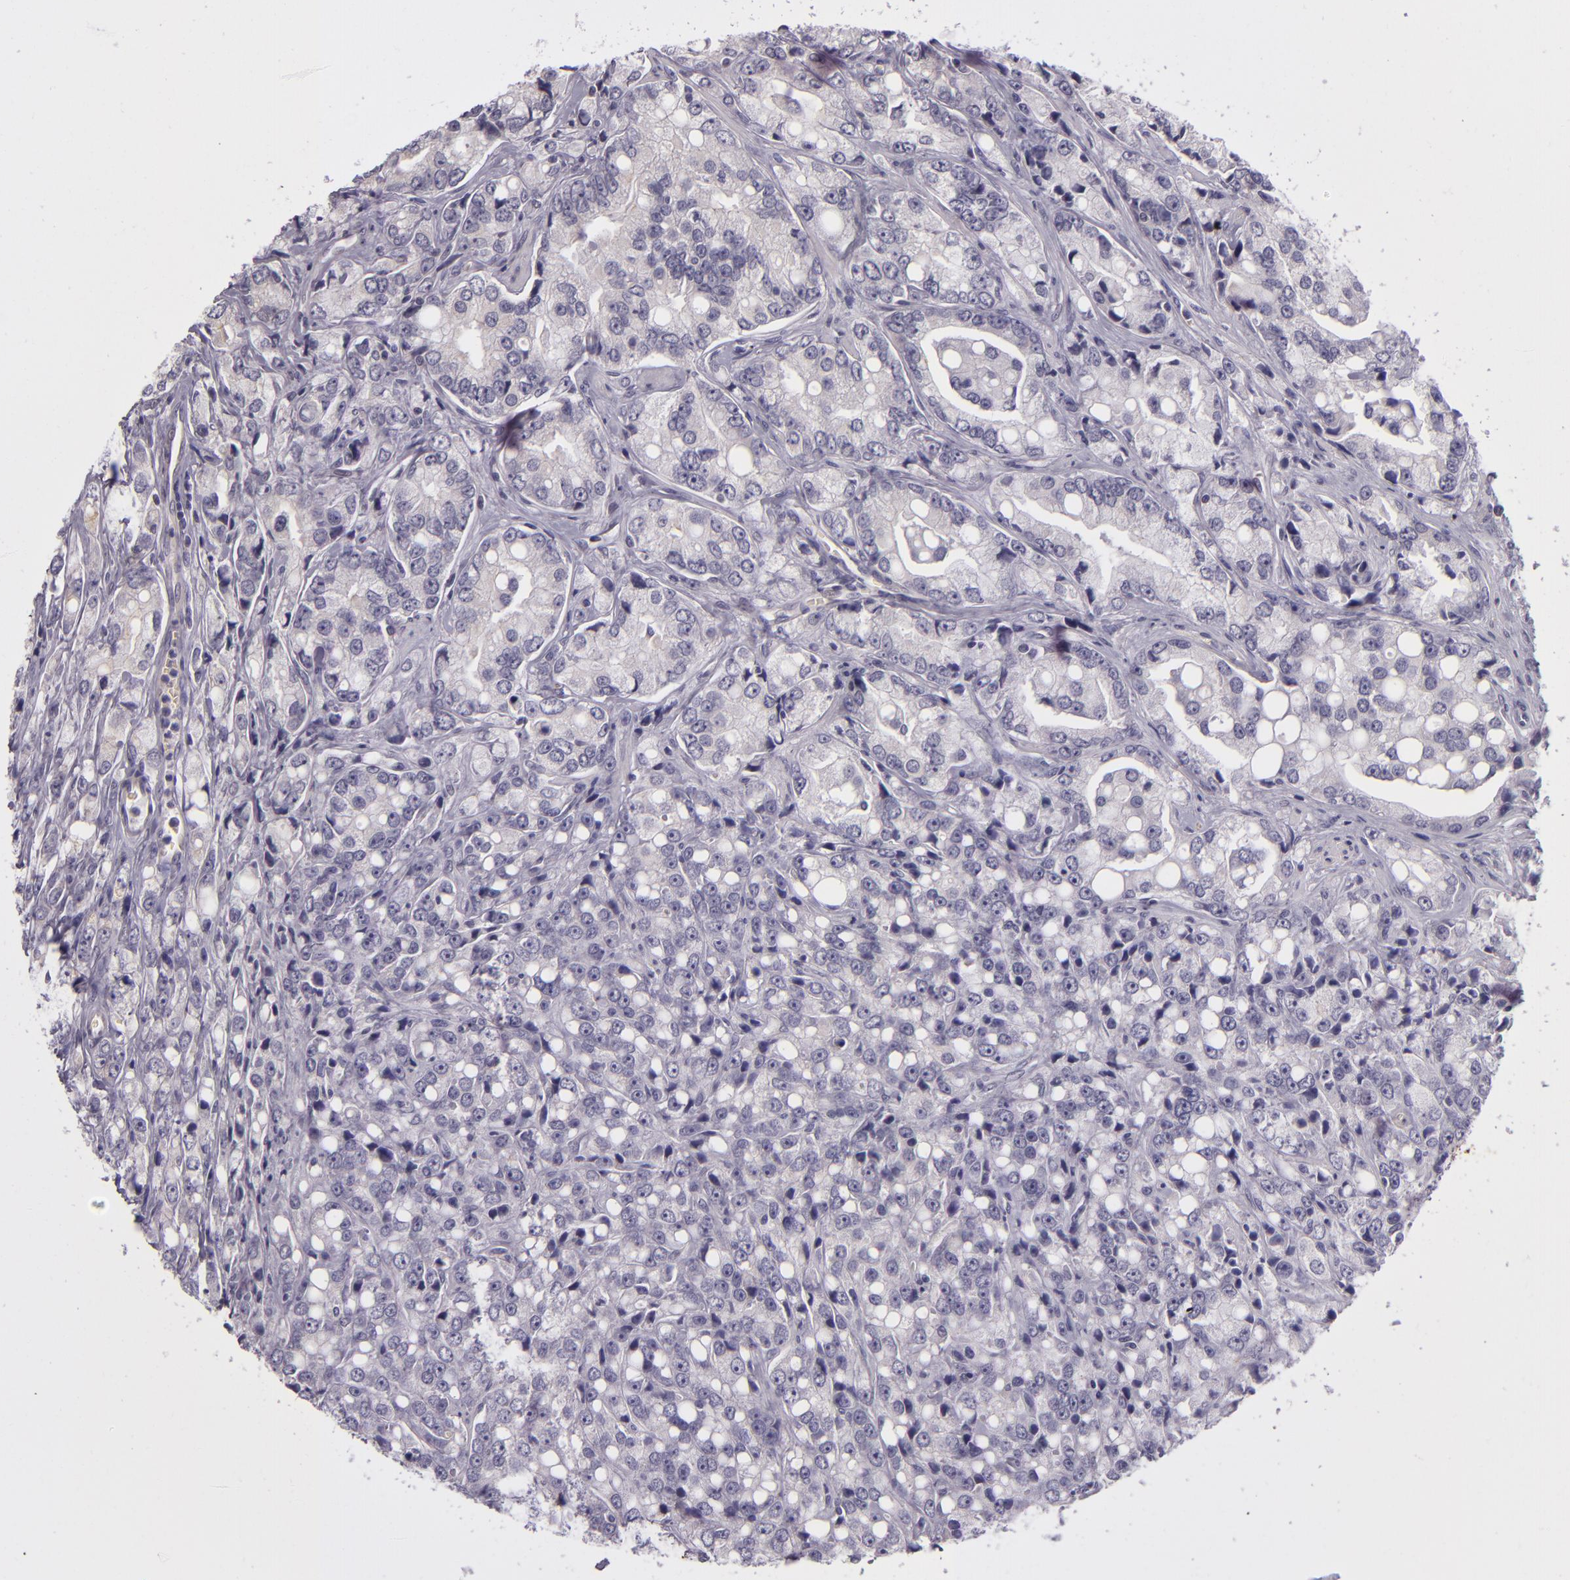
{"staining": {"intensity": "negative", "quantity": "none", "location": "none"}, "tissue": "prostate cancer", "cell_type": "Tumor cells", "image_type": "cancer", "snomed": [{"axis": "morphology", "description": "Adenocarcinoma, High grade"}, {"axis": "topography", "description": "Prostate"}], "caption": "DAB (3,3'-diaminobenzidine) immunohistochemical staining of high-grade adenocarcinoma (prostate) displays no significant positivity in tumor cells.", "gene": "SNCB", "patient": {"sex": "male", "age": 67}}